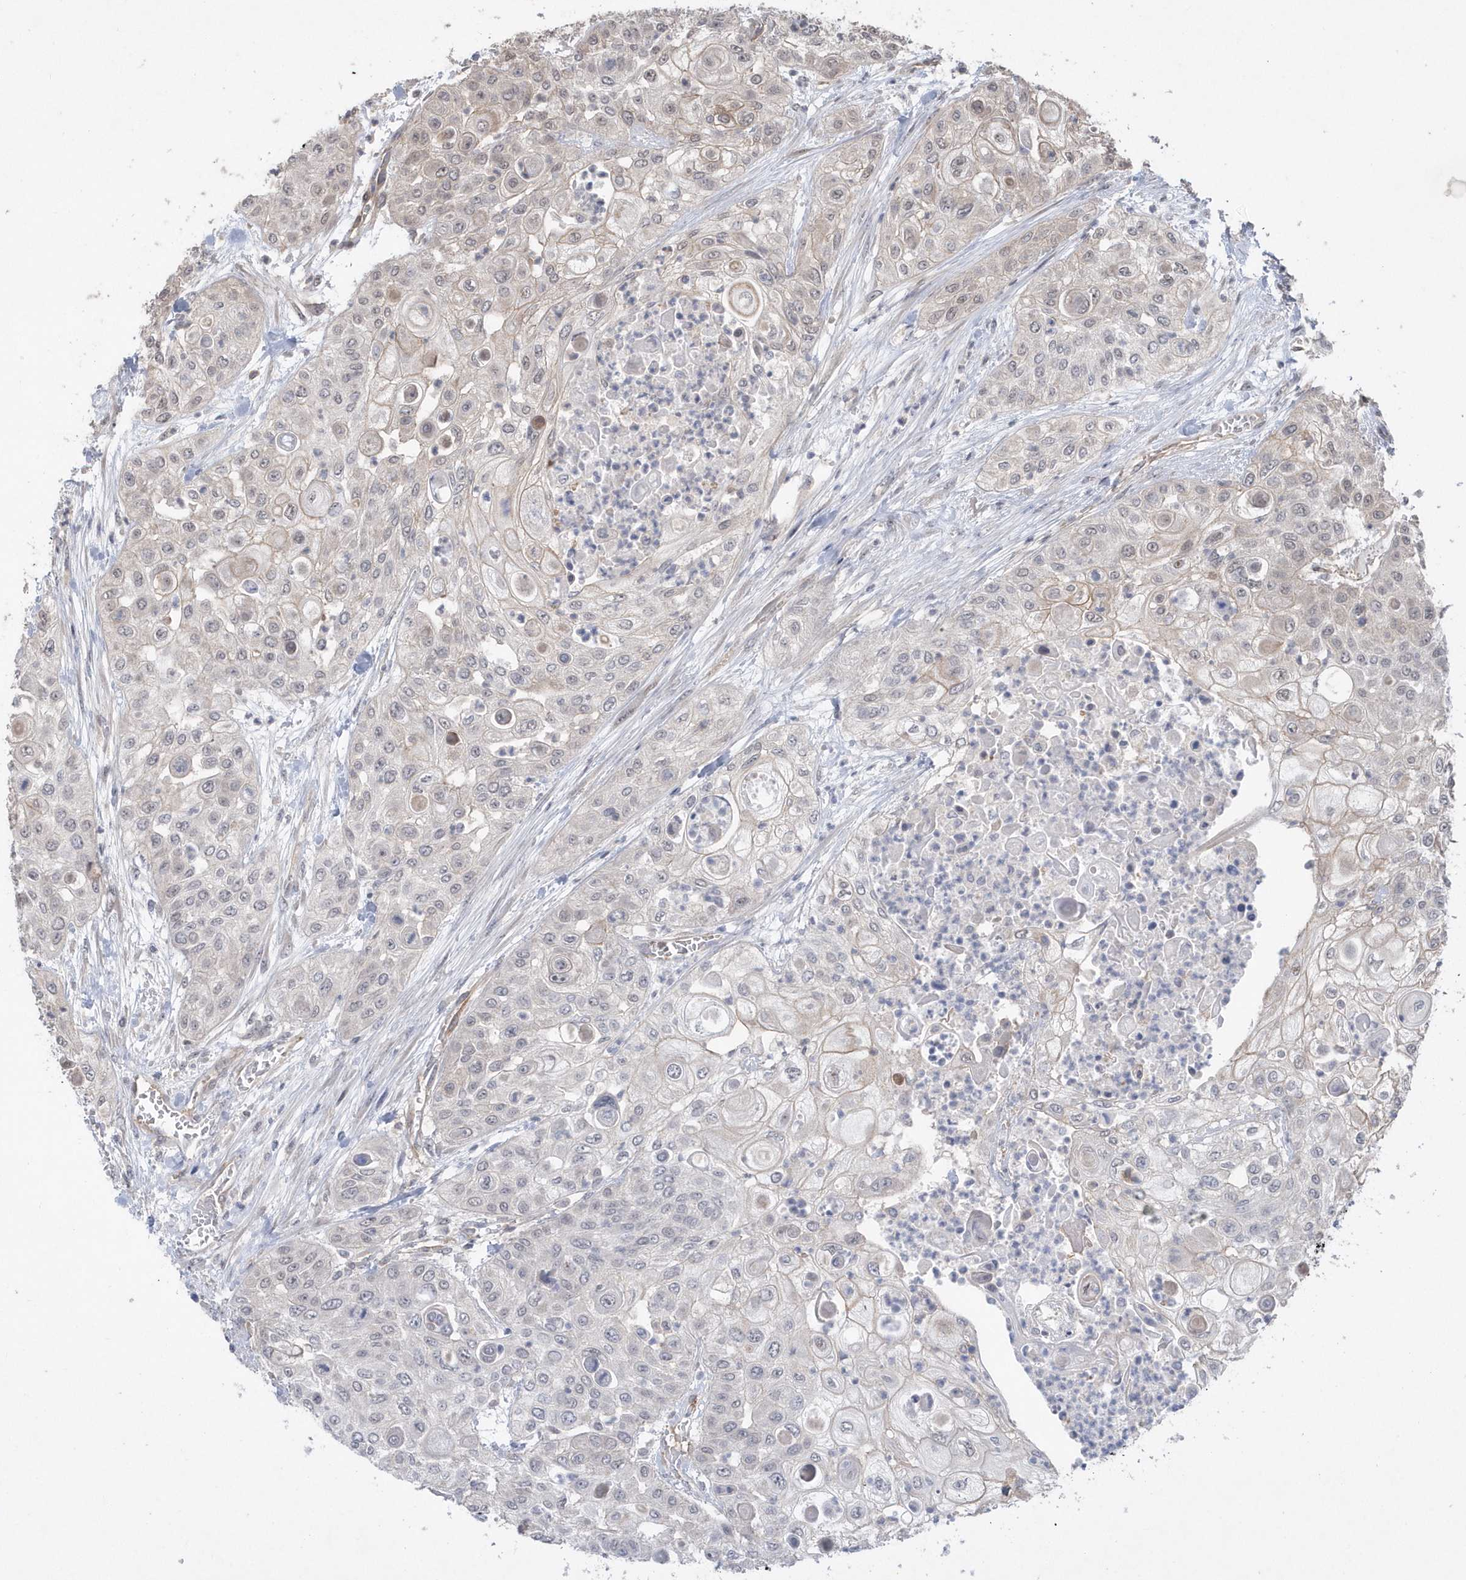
{"staining": {"intensity": "weak", "quantity": "<25%", "location": "cytoplasmic/membranous"}, "tissue": "urothelial cancer", "cell_type": "Tumor cells", "image_type": "cancer", "snomed": [{"axis": "morphology", "description": "Urothelial carcinoma, High grade"}, {"axis": "topography", "description": "Urinary bladder"}], "caption": "This is an immunohistochemistry (IHC) photomicrograph of human urothelial cancer. There is no positivity in tumor cells.", "gene": "CRIP3", "patient": {"sex": "female", "age": 79}}